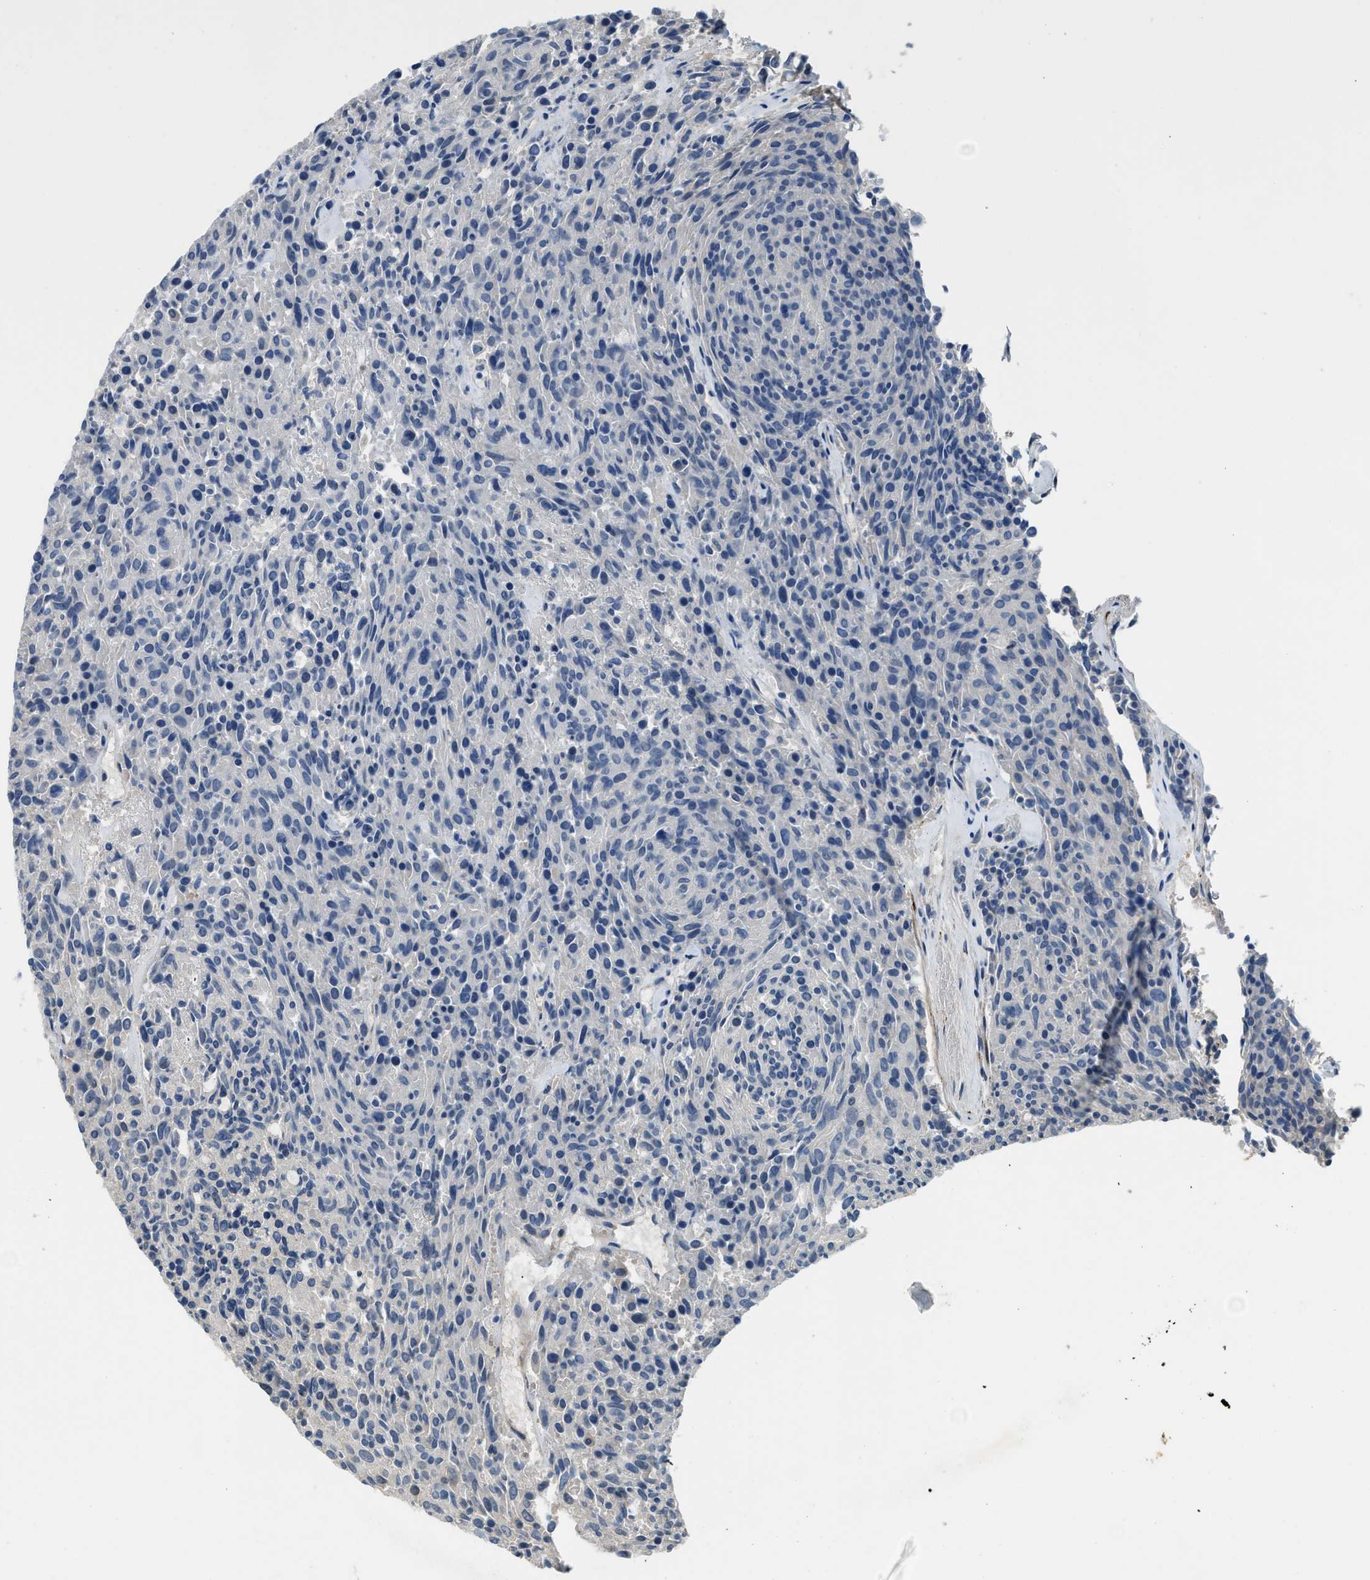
{"staining": {"intensity": "negative", "quantity": "none", "location": "none"}, "tissue": "carcinoid", "cell_type": "Tumor cells", "image_type": "cancer", "snomed": [{"axis": "morphology", "description": "Carcinoid, malignant, NOS"}, {"axis": "topography", "description": "Small intestine"}], "caption": "A histopathology image of human malignant carcinoid is negative for staining in tumor cells.", "gene": "TMEM154", "patient": {"sex": "male", "age": 60}}